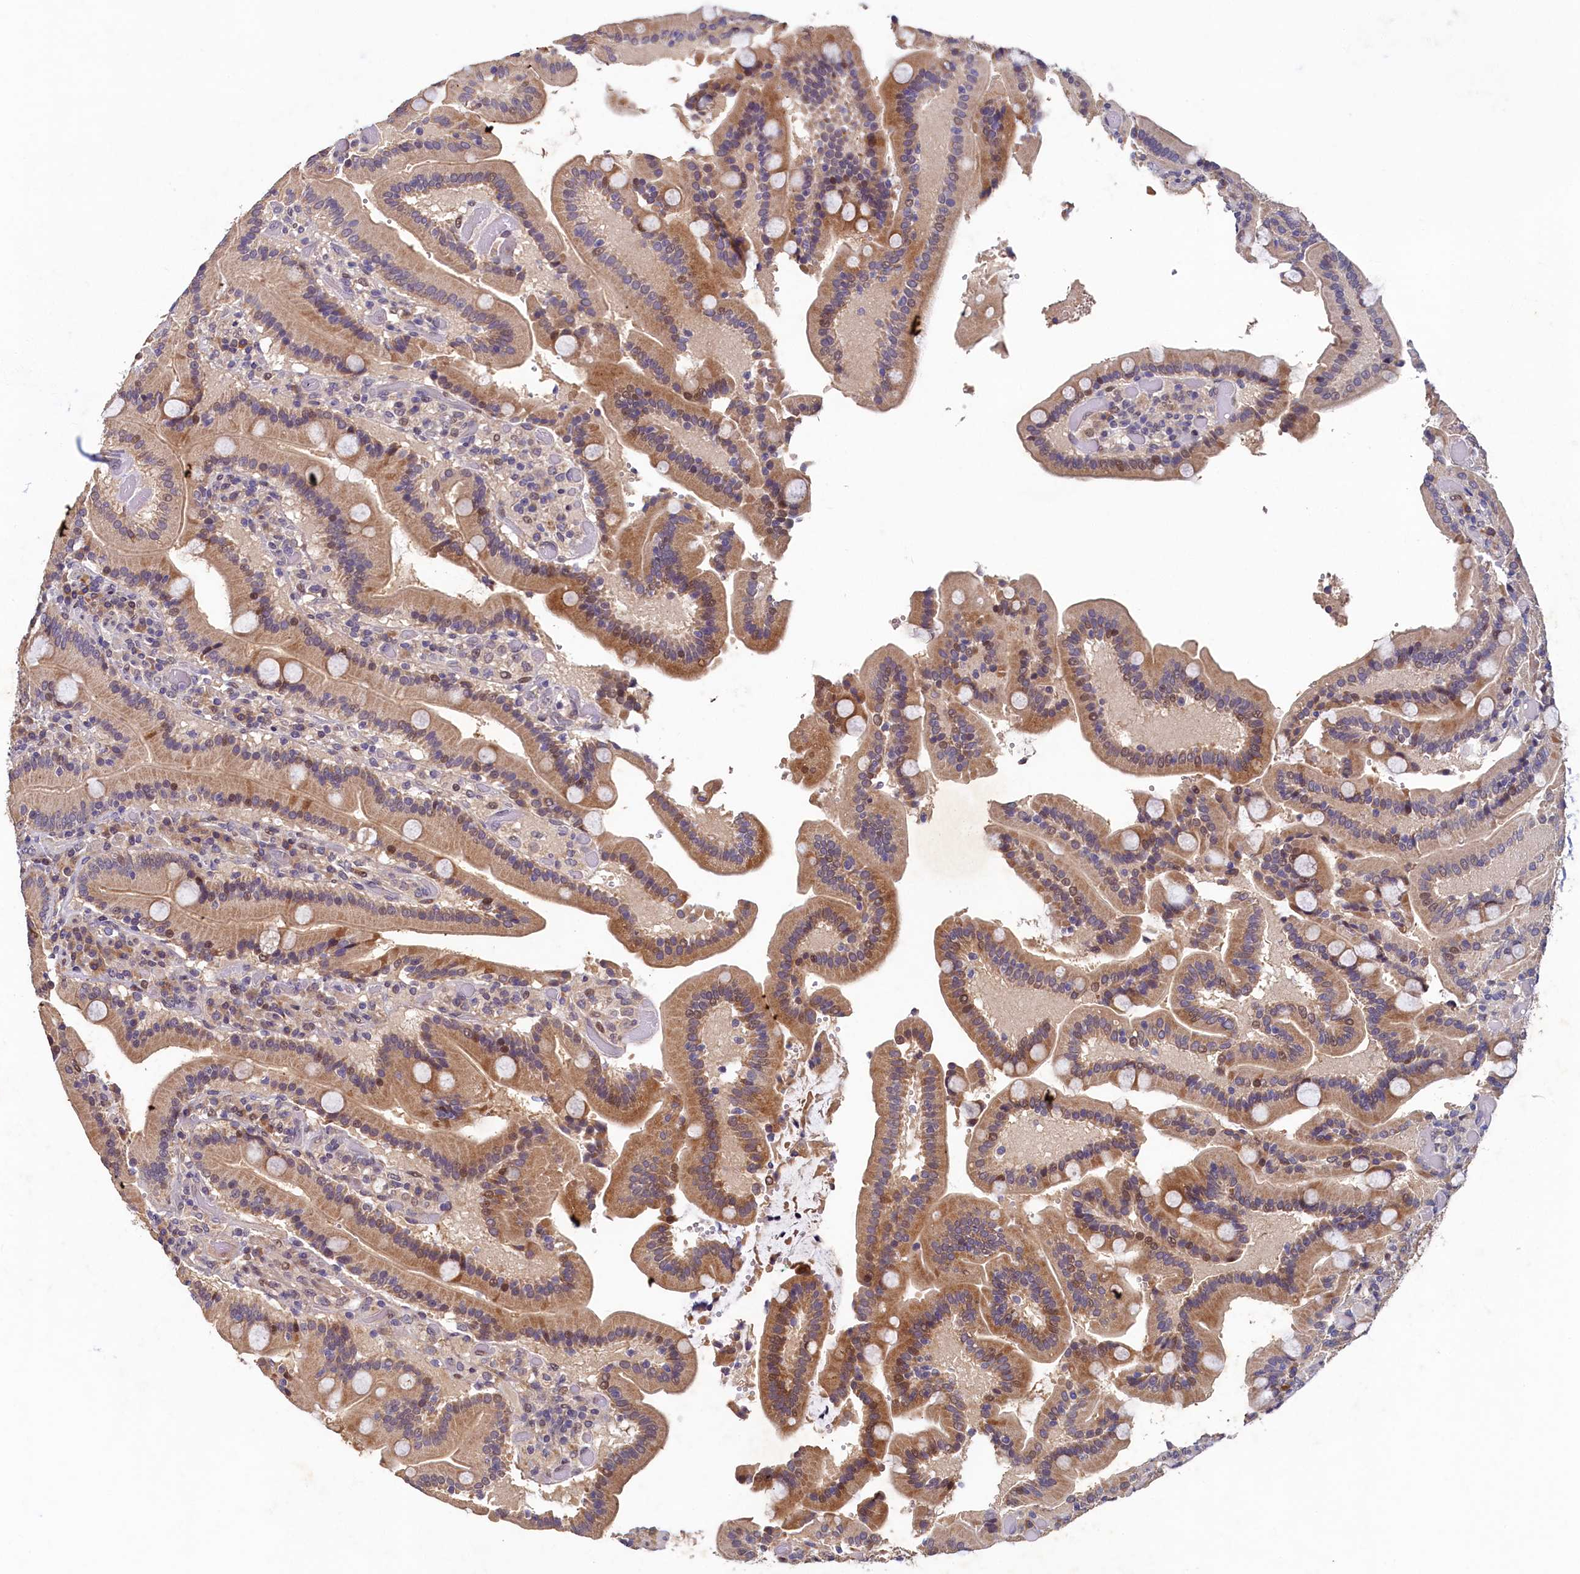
{"staining": {"intensity": "moderate", "quantity": "25%-75%", "location": "cytoplasmic/membranous"}, "tissue": "duodenum", "cell_type": "Glandular cells", "image_type": "normal", "snomed": [{"axis": "morphology", "description": "Normal tissue, NOS"}, {"axis": "topography", "description": "Duodenum"}], "caption": "Protein staining of benign duodenum exhibits moderate cytoplasmic/membranous positivity in approximately 25%-75% of glandular cells. (Brightfield microscopy of DAB IHC at high magnification).", "gene": "LATS2", "patient": {"sex": "female", "age": 62}}